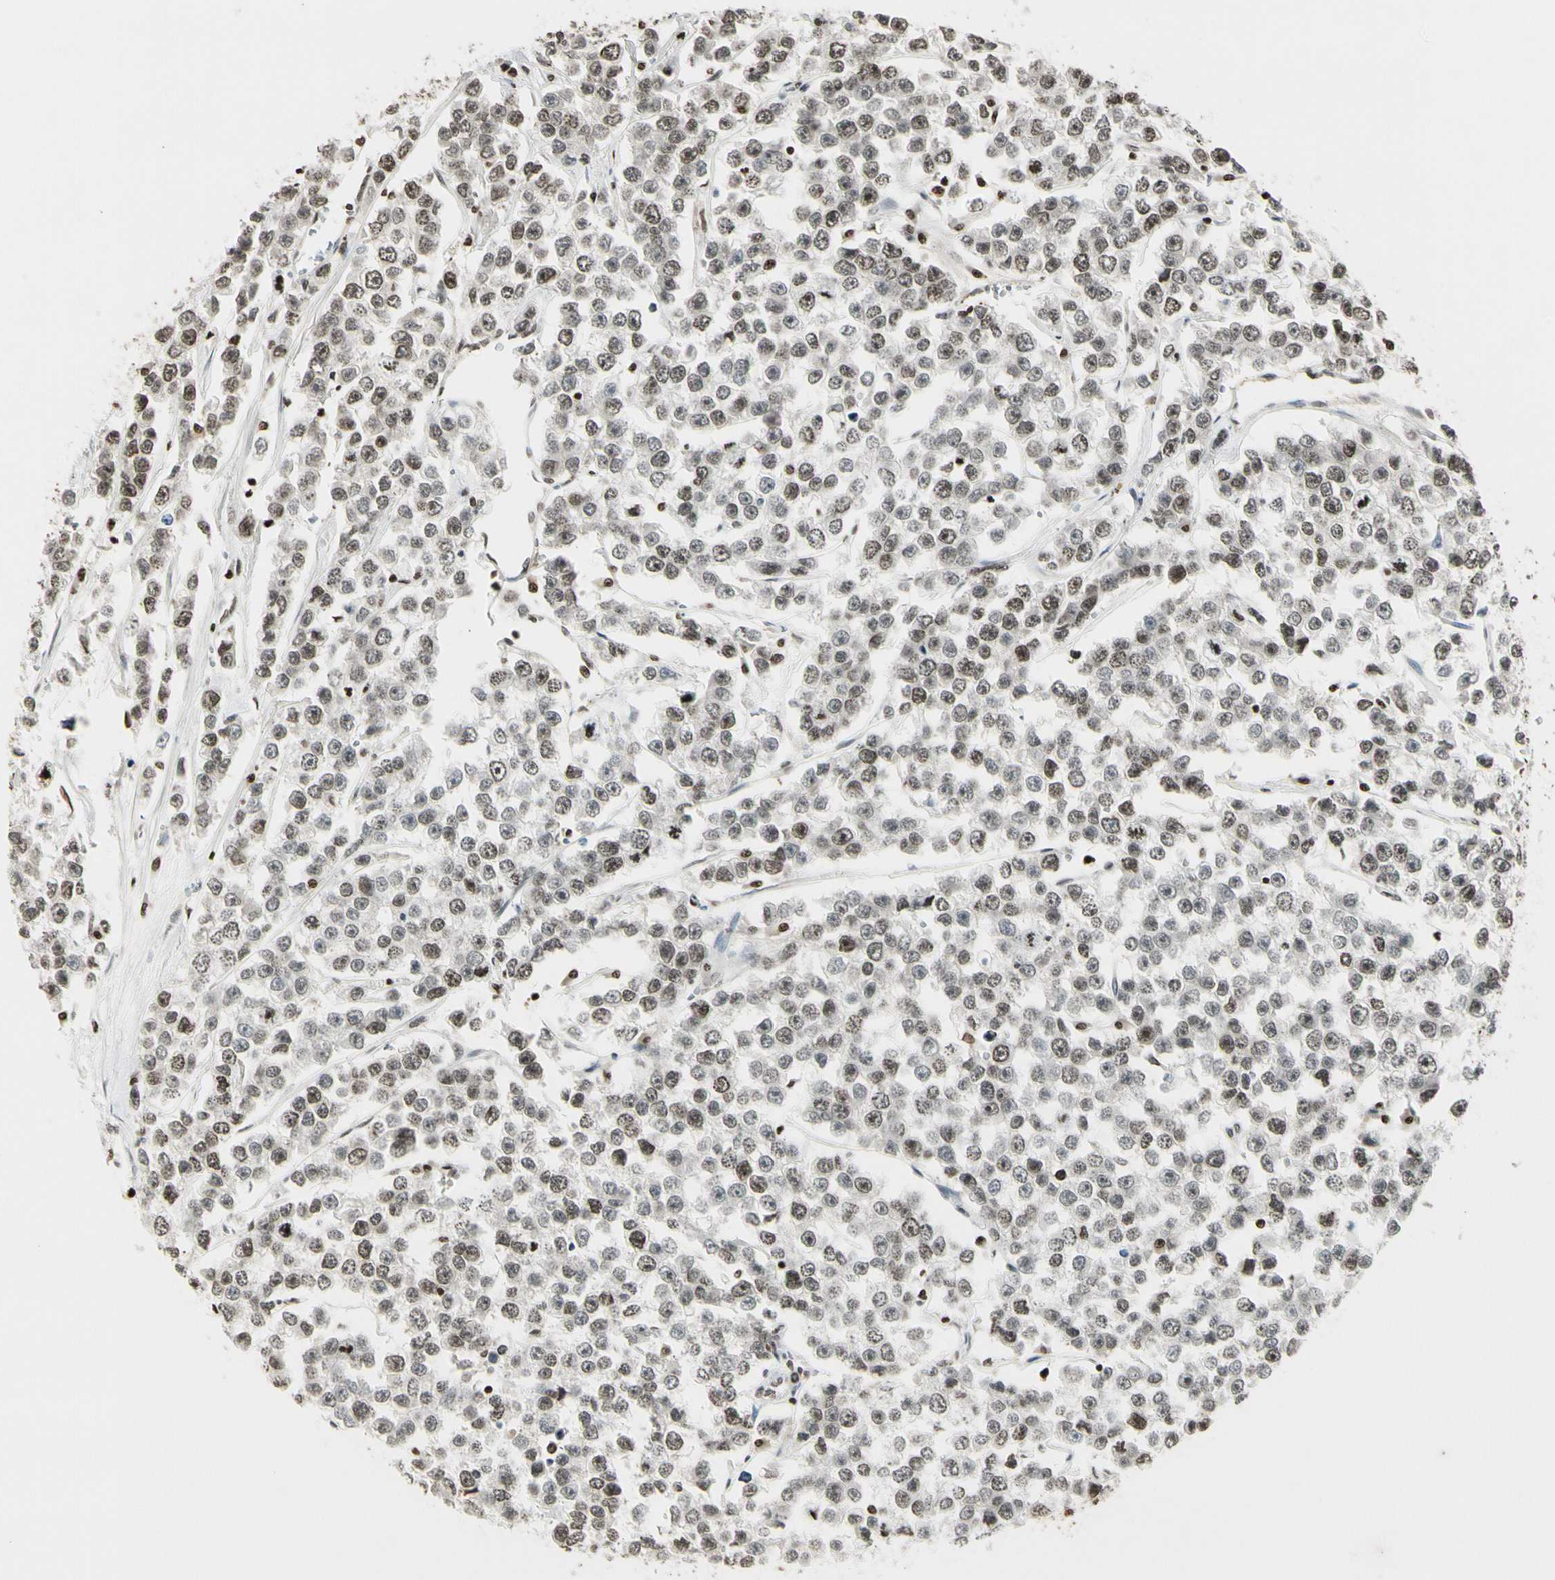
{"staining": {"intensity": "weak", "quantity": "25%-75%", "location": "nuclear"}, "tissue": "testis cancer", "cell_type": "Tumor cells", "image_type": "cancer", "snomed": [{"axis": "morphology", "description": "Seminoma, NOS"}, {"axis": "morphology", "description": "Carcinoma, Embryonal, NOS"}, {"axis": "topography", "description": "Testis"}], "caption": "Protein staining of testis cancer (seminoma) tissue exhibits weak nuclear expression in approximately 25%-75% of tumor cells.", "gene": "RORA", "patient": {"sex": "male", "age": 52}}